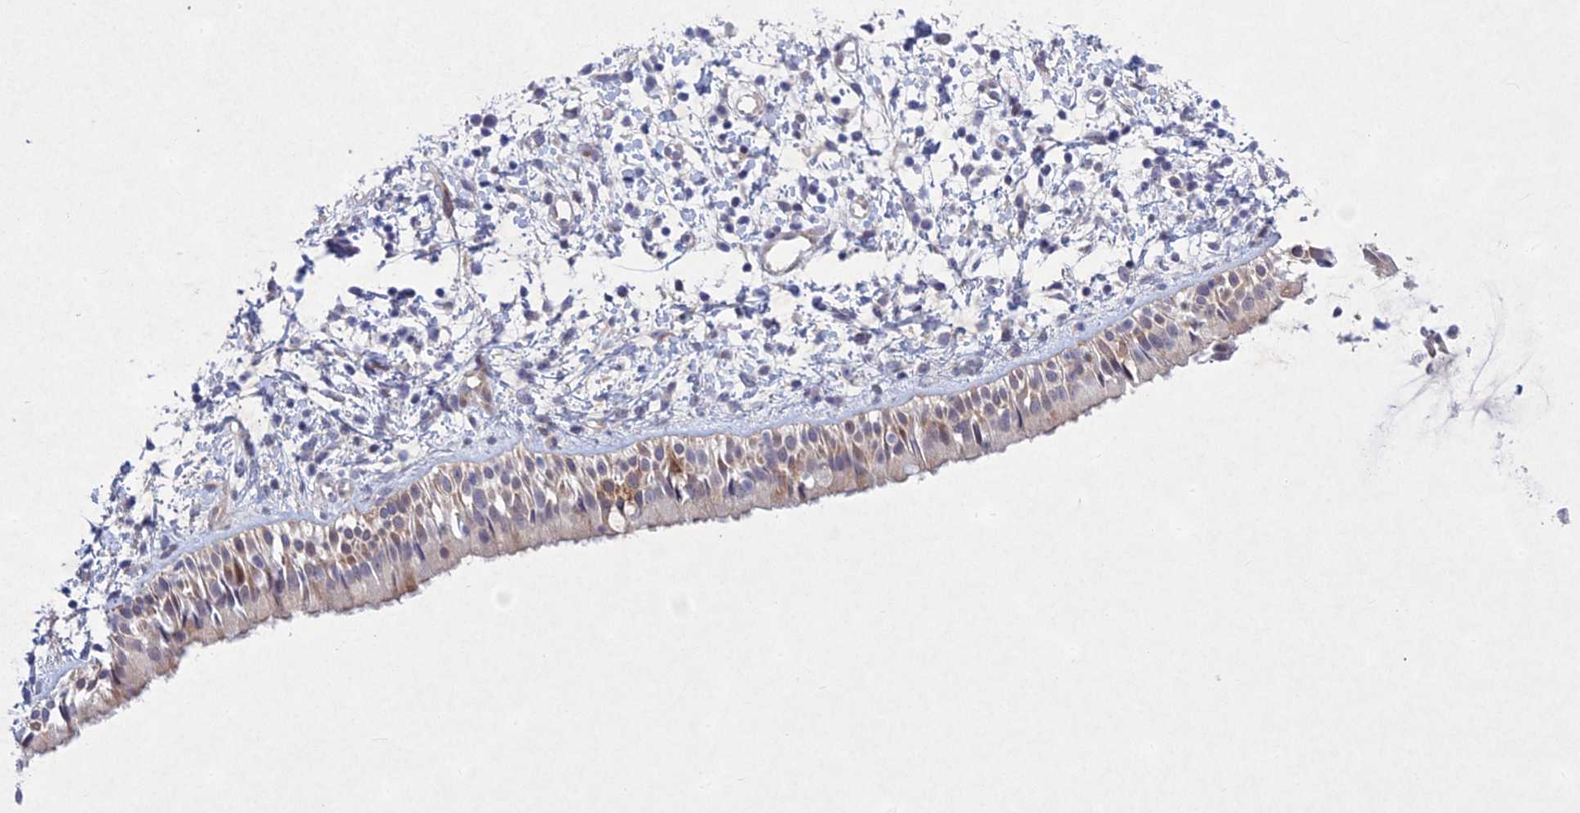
{"staining": {"intensity": "weak", "quantity": ">75%", "location": "cytoplasmic/membranous"}, "tissue": "nasopharynx", "cell_type": "Respiratory epithelial cells", "image_type": "normal", "snomed": [{"axis": "morphology", "description": "Normal tissue, NOS"}, {"axis": "topography", "description": "Nasopharynx"}], "caption": "Benign nasopharynx exhibits weak cytoplasmic/membranous expression in approximately >75% of respiratory epithelial cells, visualized by immunohistochemistry.", "gene": "PTHLH", "patient": {"sex": "male", "age": 22}}